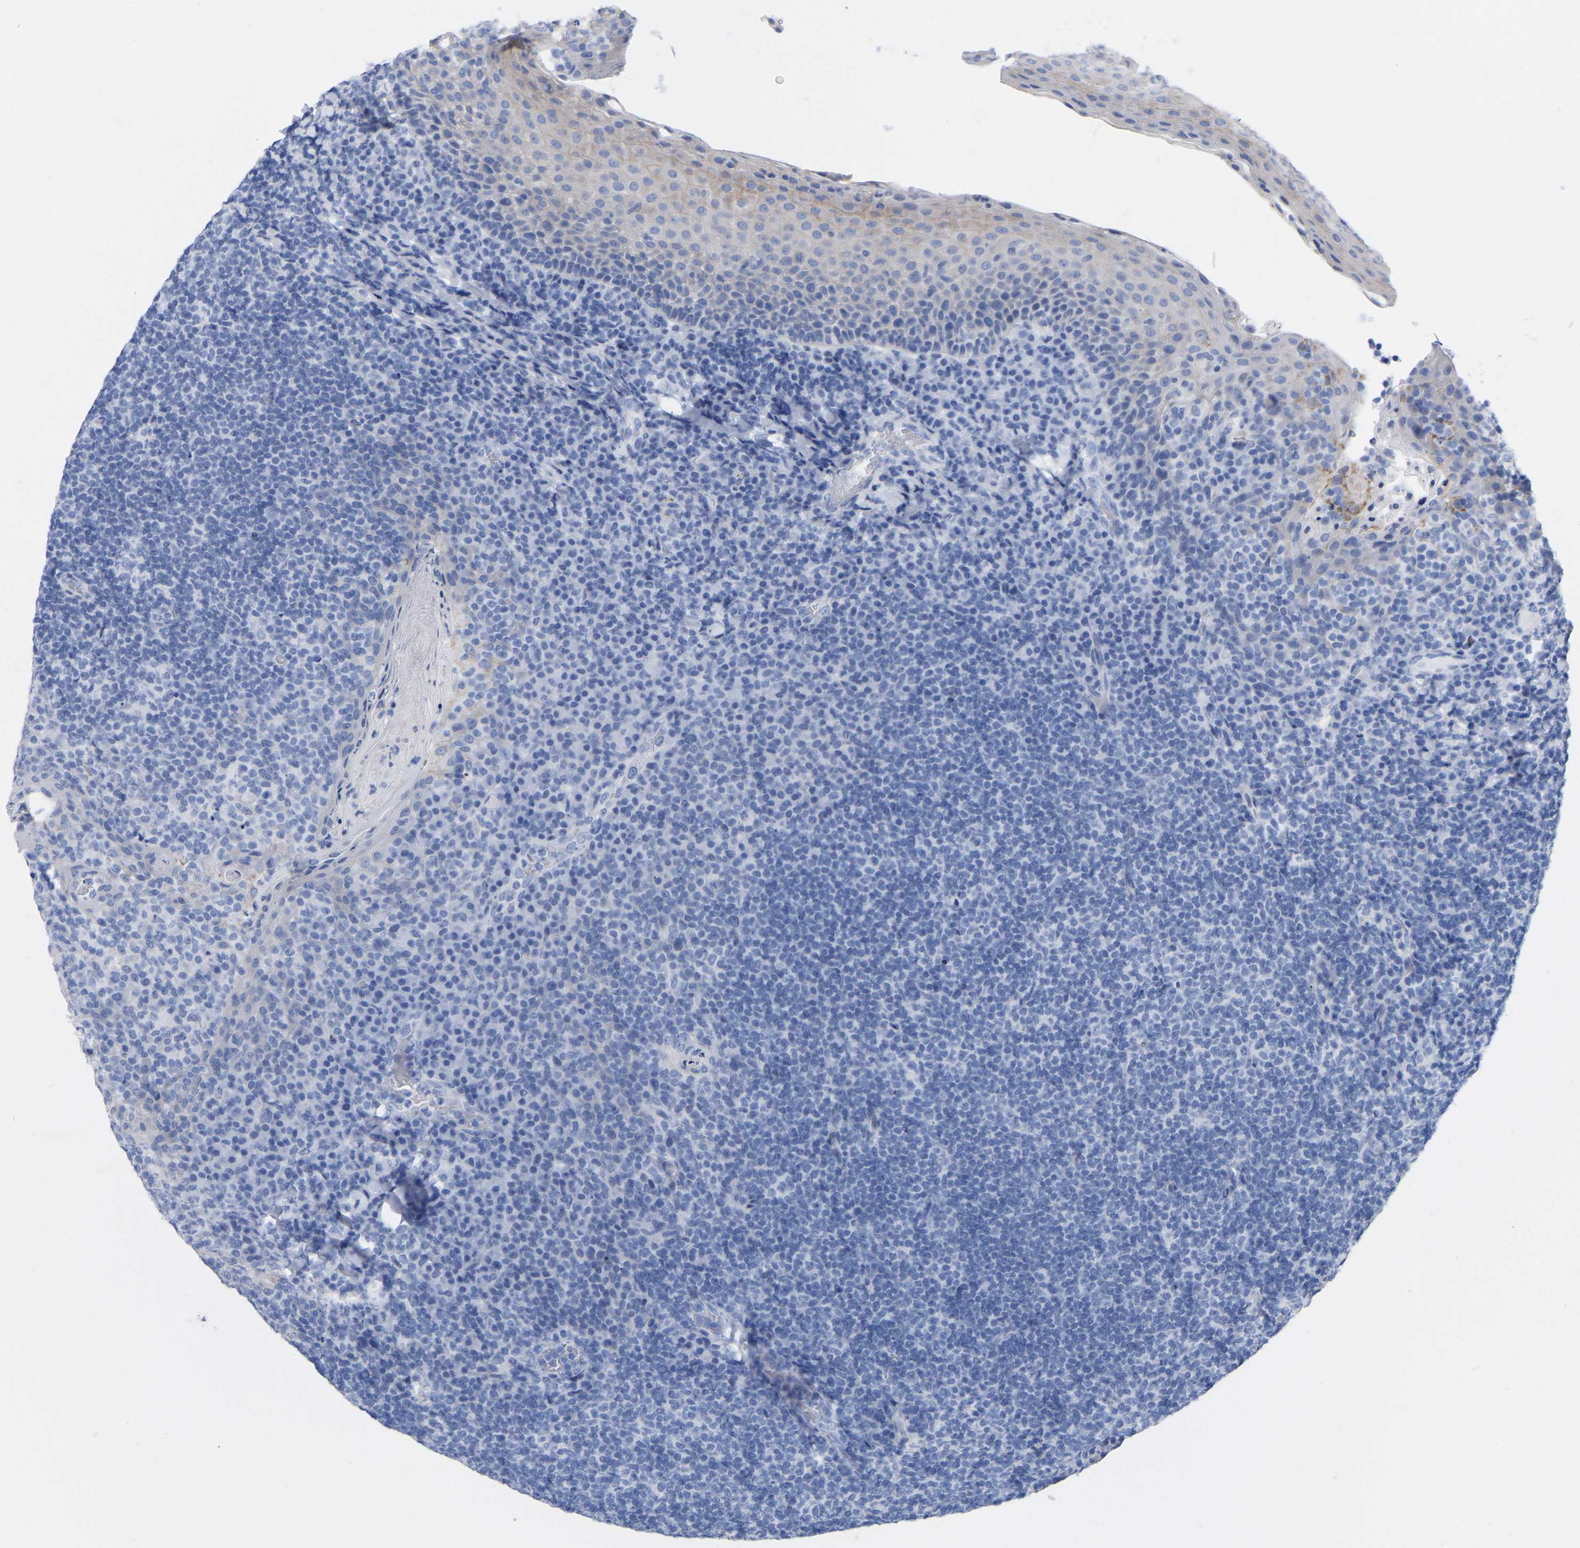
{"staining": {"intensity": "negative", "quantity": "none", "location": "none"}, "tissue": "tonsil", "cell_type": "Germinal center cells", "image_type": "normal", "snomed": [{"axis": "morphology", "description": "Normal tissue, NOS"}, {"axis": "topography", "description": "Tonsil"}], "caption": "IHC histopathology image of benign human tonsil stained for a protein (brown), which shows no staining in germinal center cells.", "gene": "ZNF629", "patient": {"sex": "male", "age": 17}}